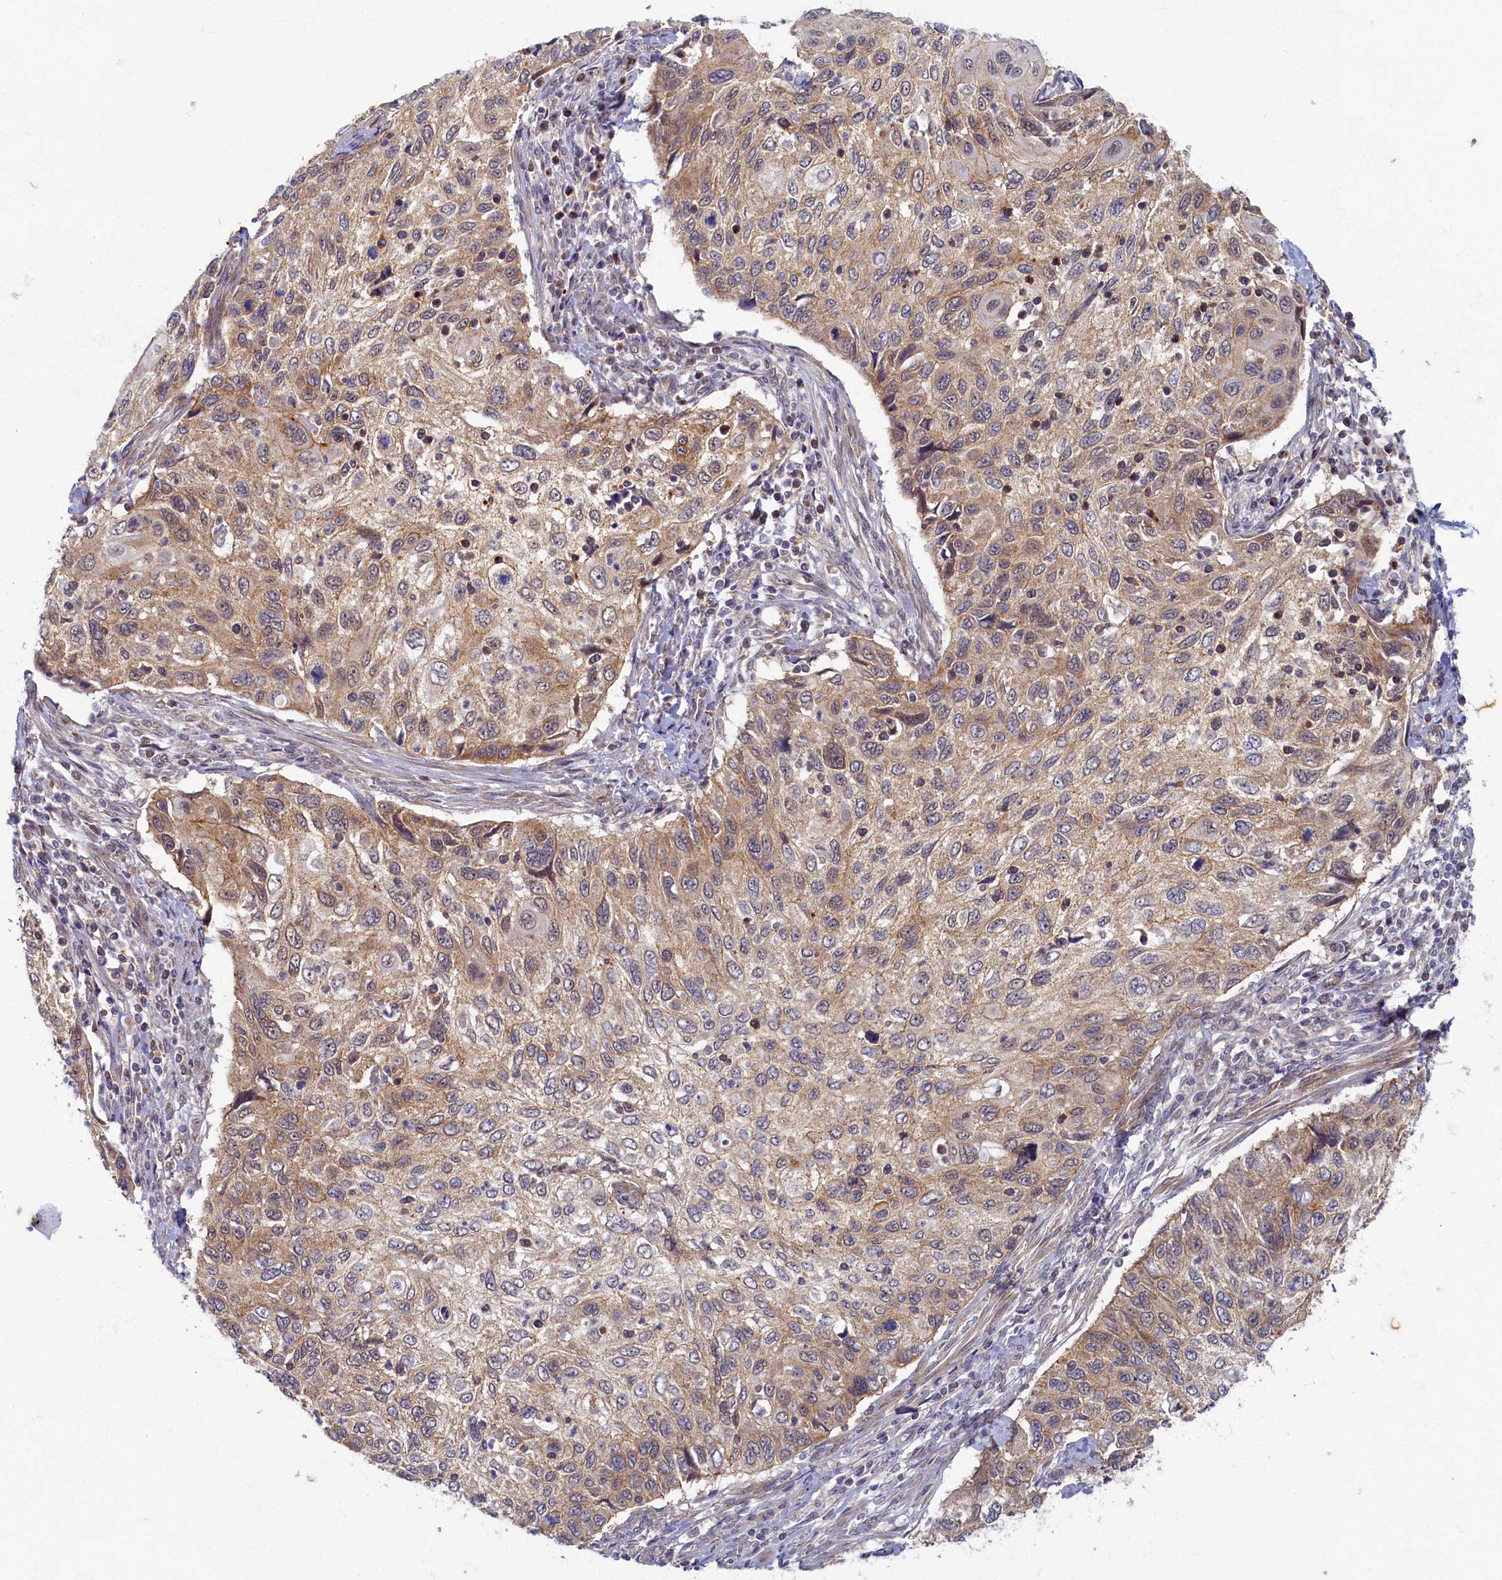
{"staining": {"intensity": "weak", "quantity": "25%-75%", "location": "cytoplasmic/membranous"}, "tissue": "cervical cancer", "cell_type": "Tumor cells", "image_type": "cancer", "snomed": [{"axis": "morphology", "description": "Squamous cell carcinoma, NOS"}, {"axis": "topography", "description": "Cervix"}], "caption": "Protein expression analysis of human cervical cancer (squamous cell carcinoma) reveals weak cytoplasmic/membranous positivity in about 25%-75% of tumor cells.", "gene": "WDR59", "patient": {"sex": "female", "age": 70}}